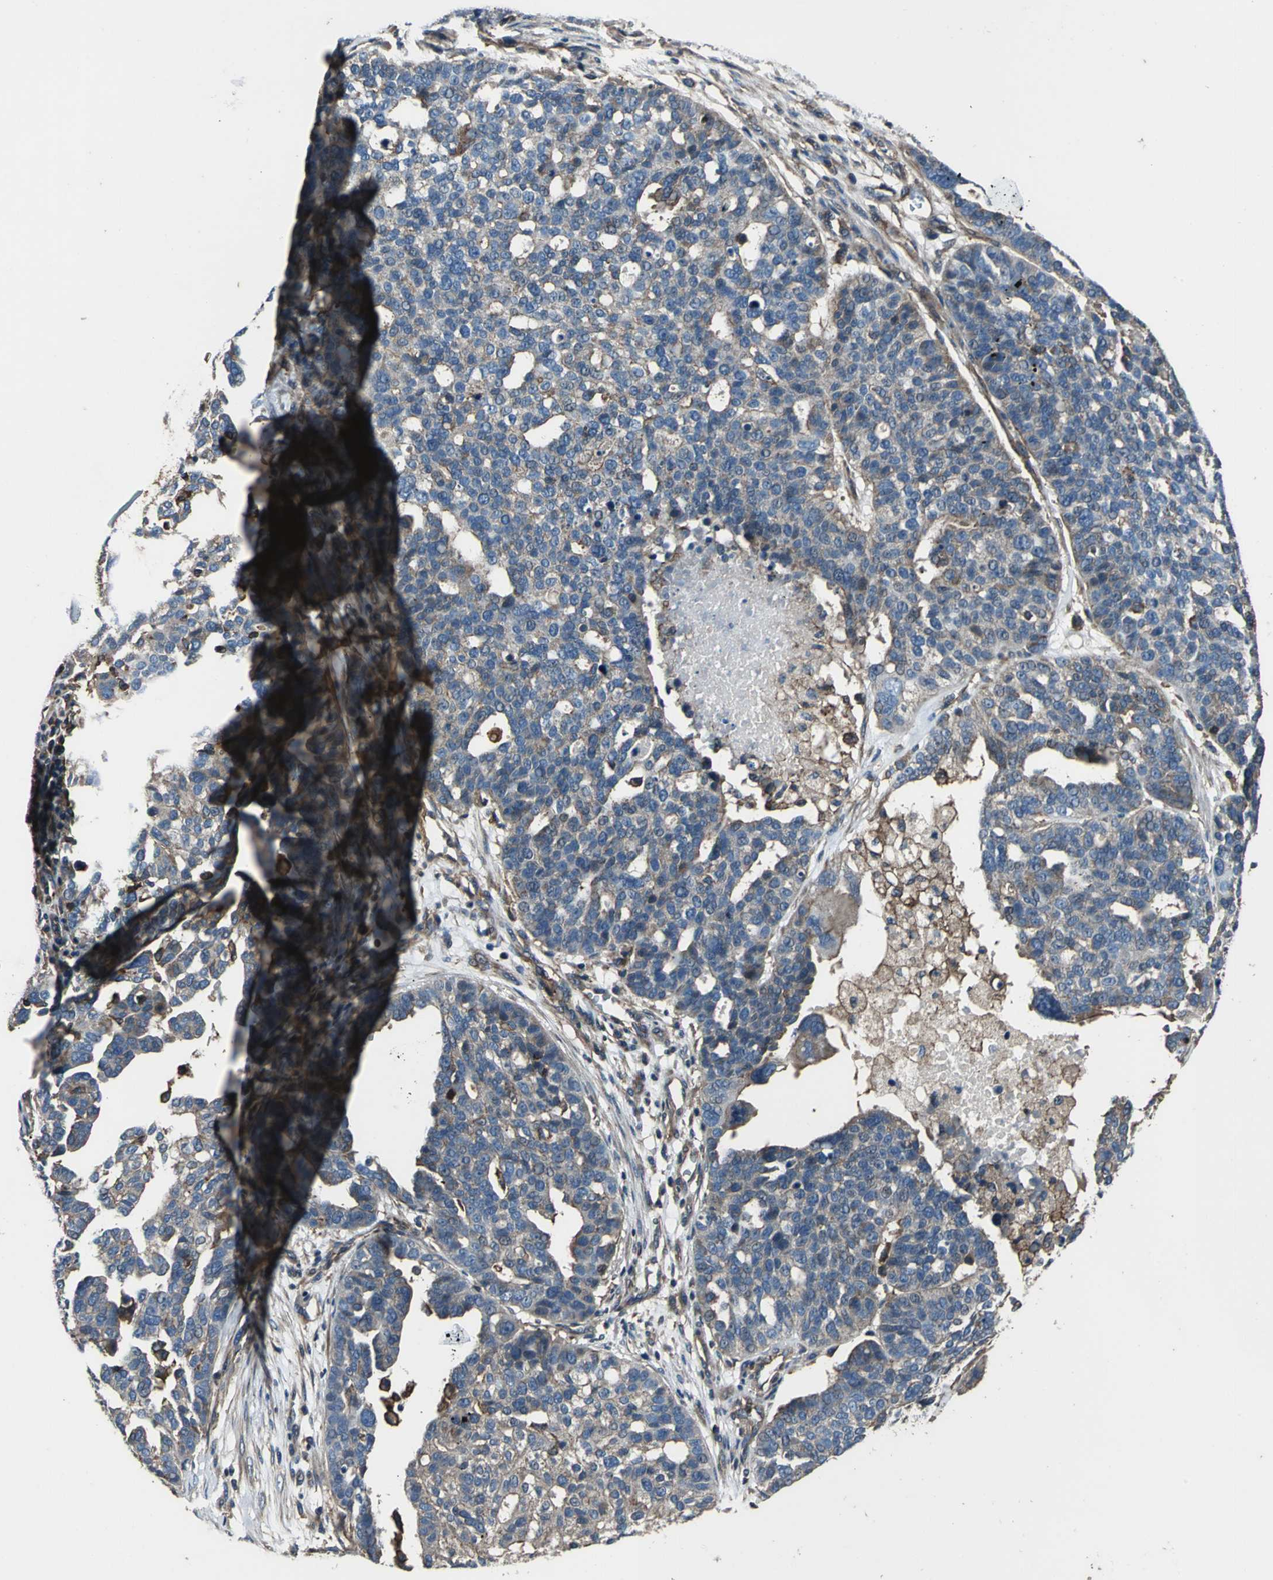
{"staining": {"intensity": "moderate", "quantity": "<25%", "location": "cytoplasmic/membranous"}, "tissue": "ovarian cancer", "cell_type": "Tumor cells", "image_type": "cancer", "snomed": [{"axis": "morphology", "description": "Cystadenocarcinoma, serous, NOS"}, {"axis": "topography", "description": "Ovary"}], "caption": "About <25% of tumor cells in serous cystadenocarcinoma (ovarian) demonstrate moderate cytoplasmic/membranous protein positivity as visualized by brown immunohistochemical staining.", "gene": "PARVA", "patient": {"sex": "female", "age": 59}}